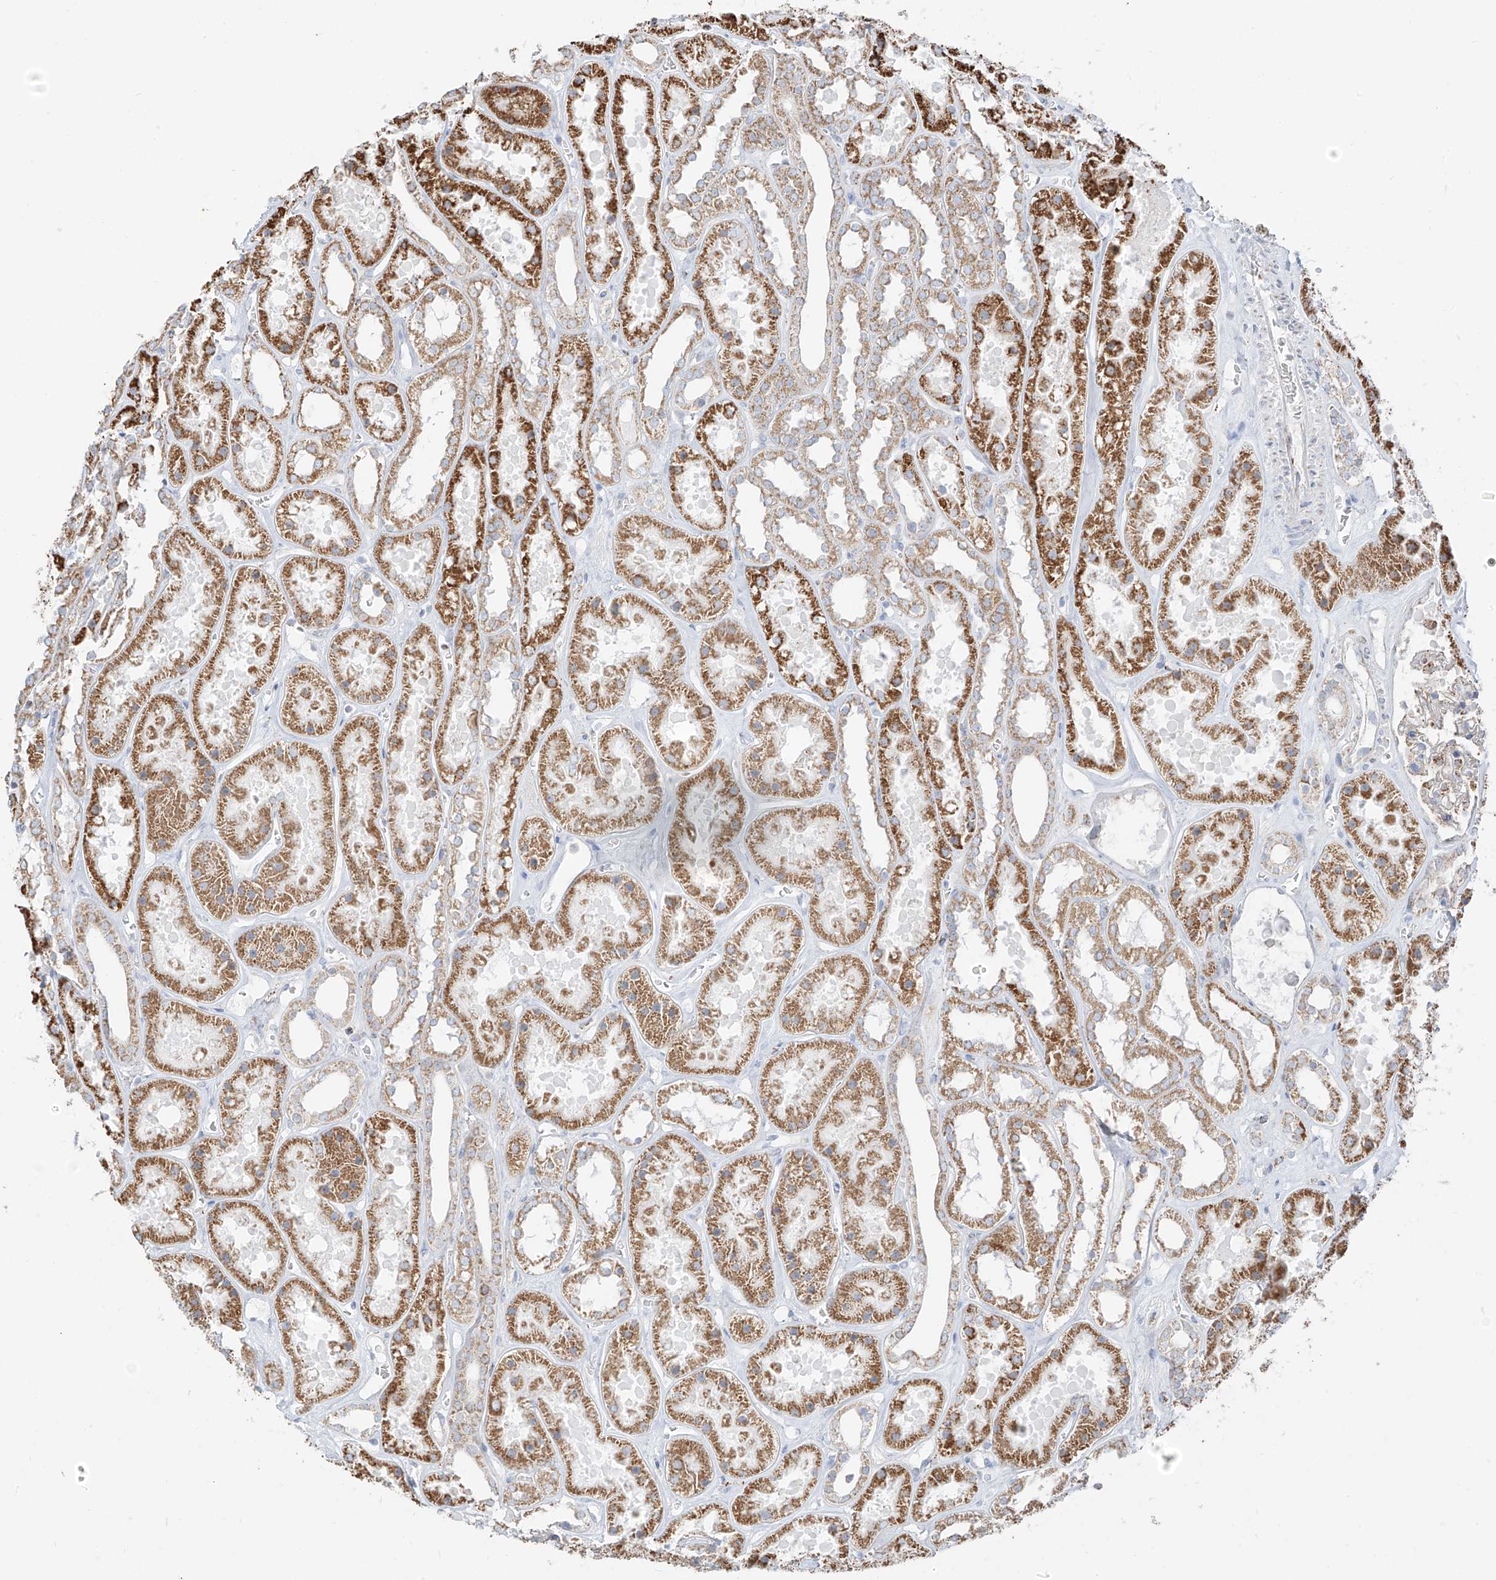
{"staining": {"intensity": "moderate", "quantity": "<25%", "location": "cytoplasmic/membranous"}, "tissue": "kidney", "cell_type": "Cells in glomeruli", "image_type": "normal", "snomed": [{"axis": "morphology", "description": "Normal tissue, NOS"}, {"axis": "topography", "description": "Kidney"}], "caption": "Brown immunohistochemical staining in unremarkable kidney demonstrates moderate cytoplasmic/membranous staining in about <25% of cells in glomeruli. The protein is stained brown, and the nuclei are stained in blue (DAB (3,3'-diaminobenzidine) IHC with brightfield microscopy, high magnification).", "gene": "ETHE1", "patient": {"sex": "female", "age": 41}}